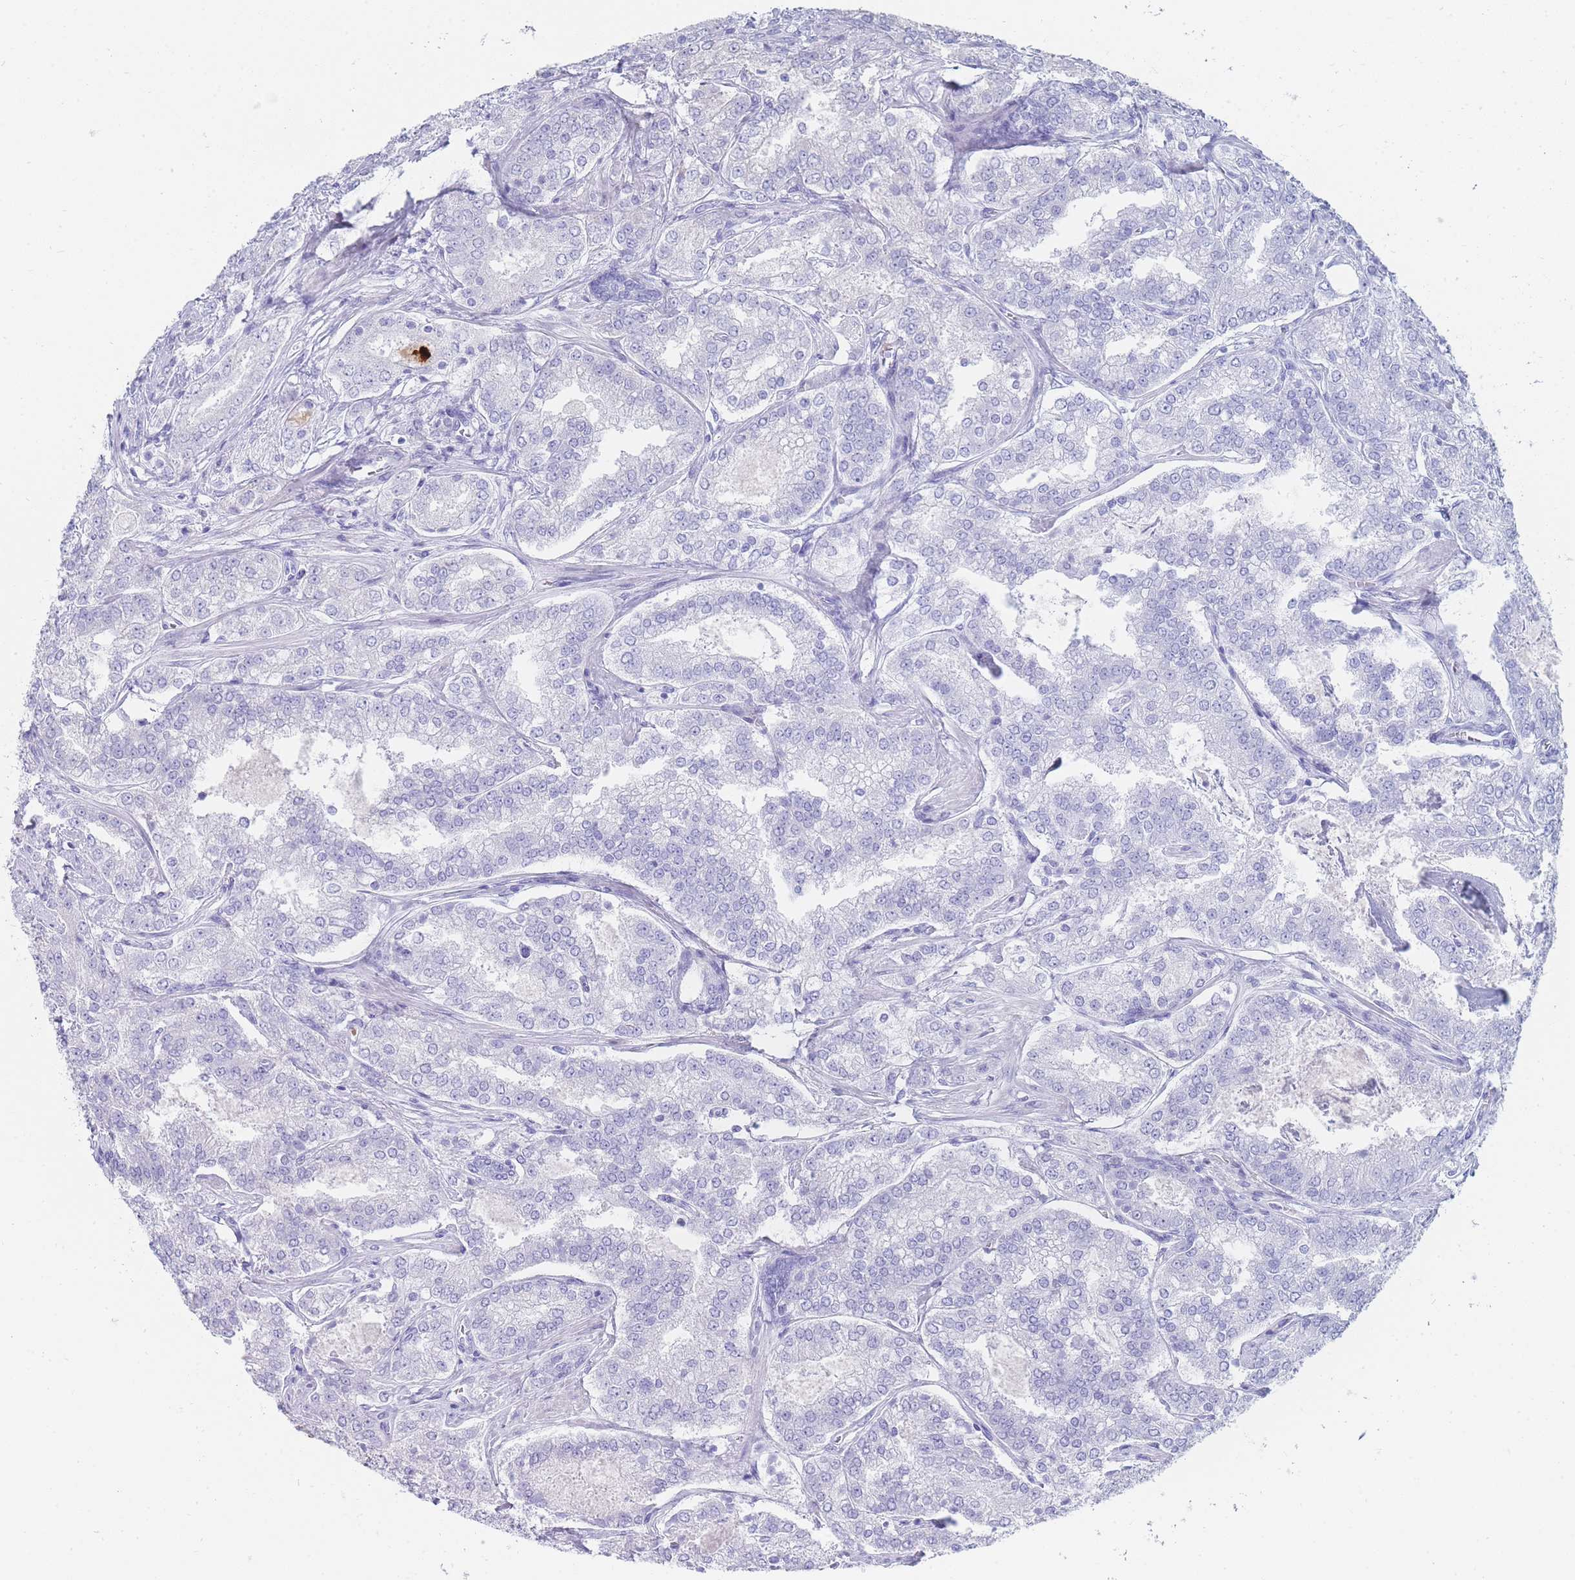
{"staining": {"intensity": "negative", "quantity": "none", "location": "none"}, "tissue": "prostate cancer", "cell_type": "Tumor cells", "image_type": "cancer", "snomed": [{"axis": "morphology", "description": "Adenocarcinoma, High grade"}, {"axis": "topography", "description": "Prostate"}], "caption": "Immunohistochemical staining of prostate cancer reveals no significant staining in tumor cells.", "gene": "HBG2", "patient": {"sex": "male", "age": 63}}